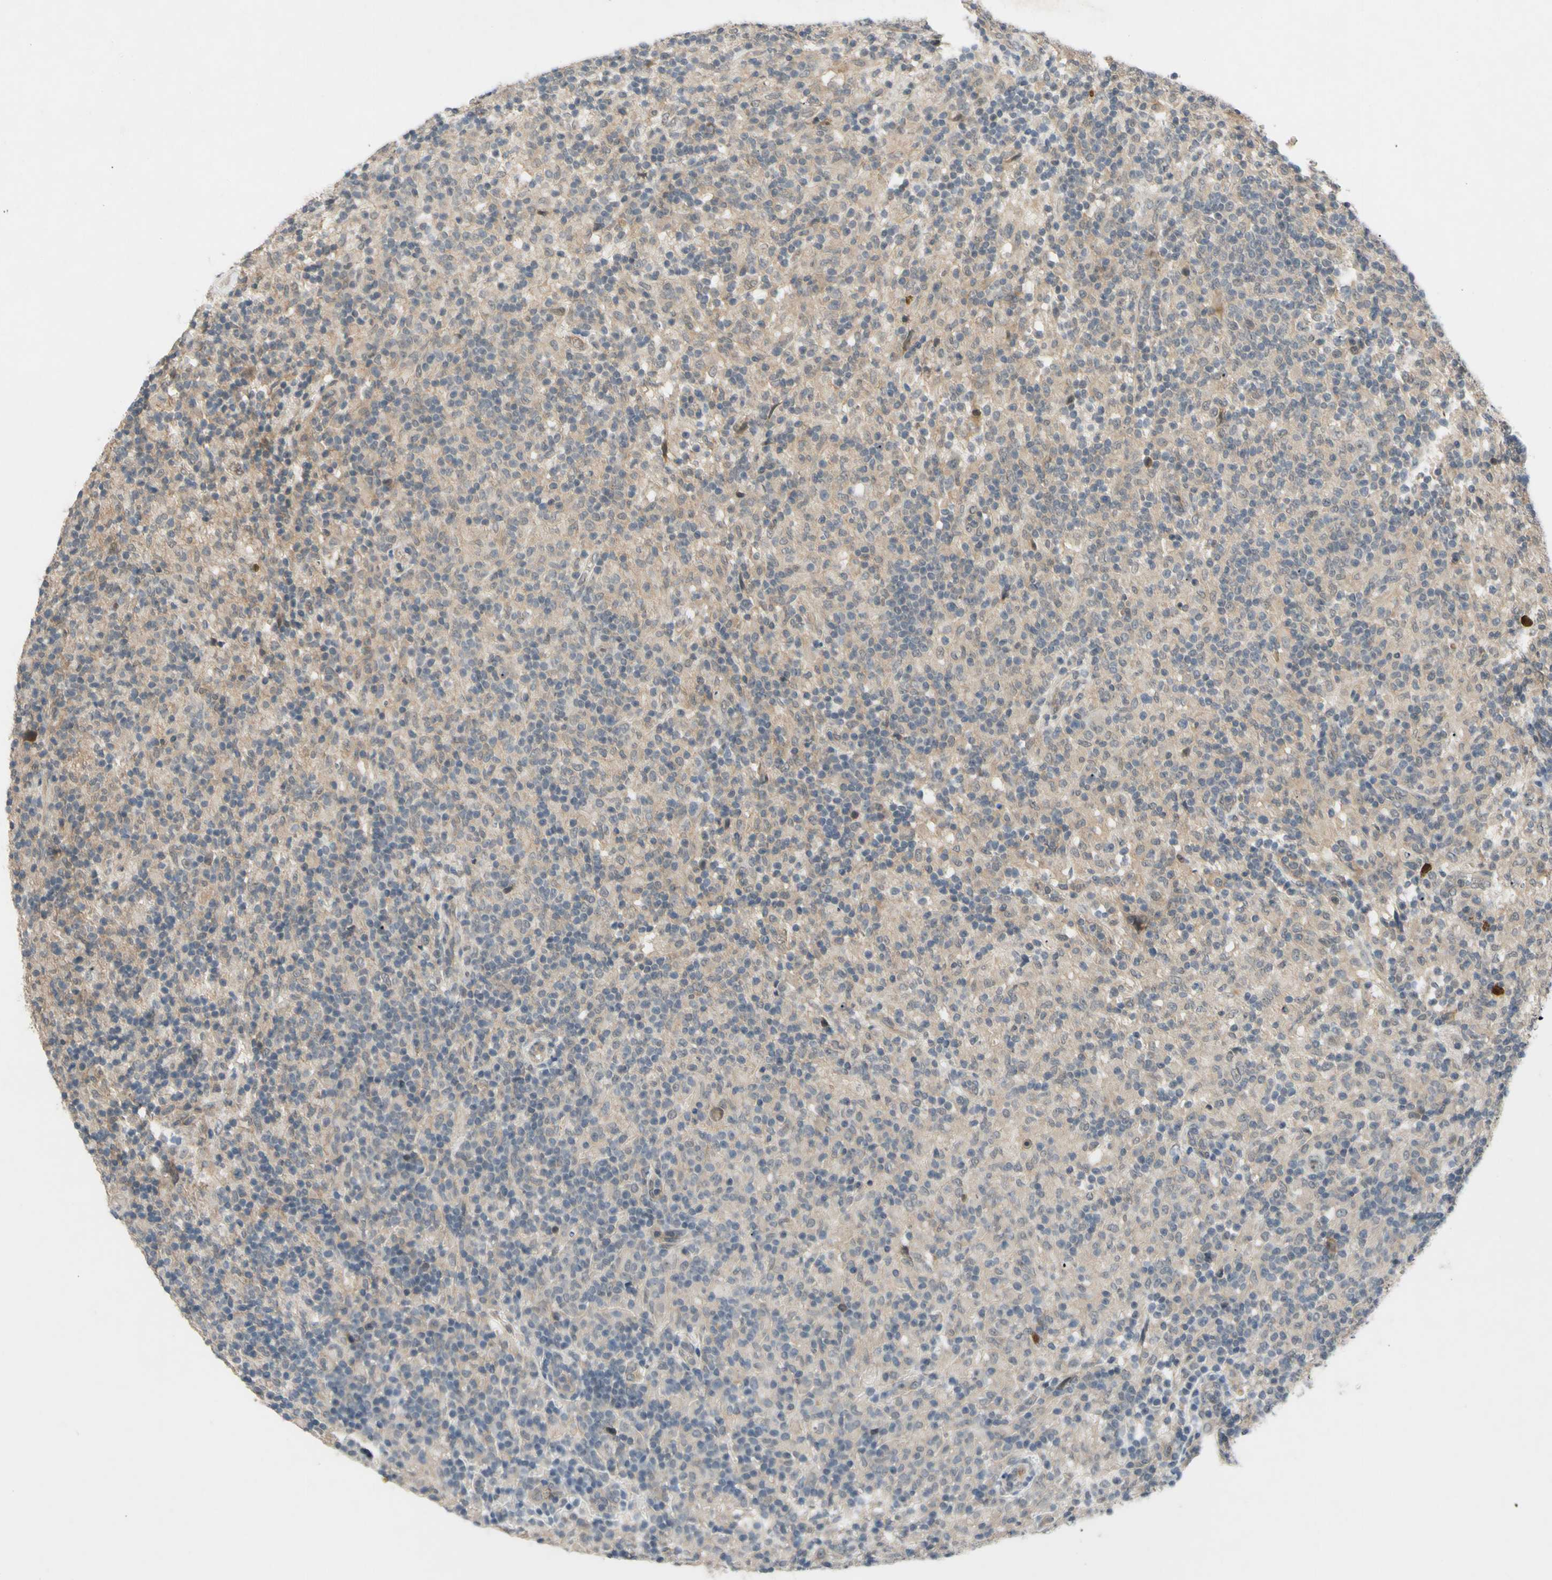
{"staining": {"intensity": "negative", "quantity": "none", "location": "none"}, "tissue": "lymphoma", "cell_type": "Tumor cells", "image_type": "cancer", "snomed": [{"axis": "morphology", "description": "Hodgkin's disease, NOS"}, {"axis": "topography", "description": "Lymph node"}], "caption": "Protein analysis of Hodgkin's disease demonstrates no significant expression in tumor cells.", "gene": "ALK", "patient": {"sex": "male", "age": 70}}